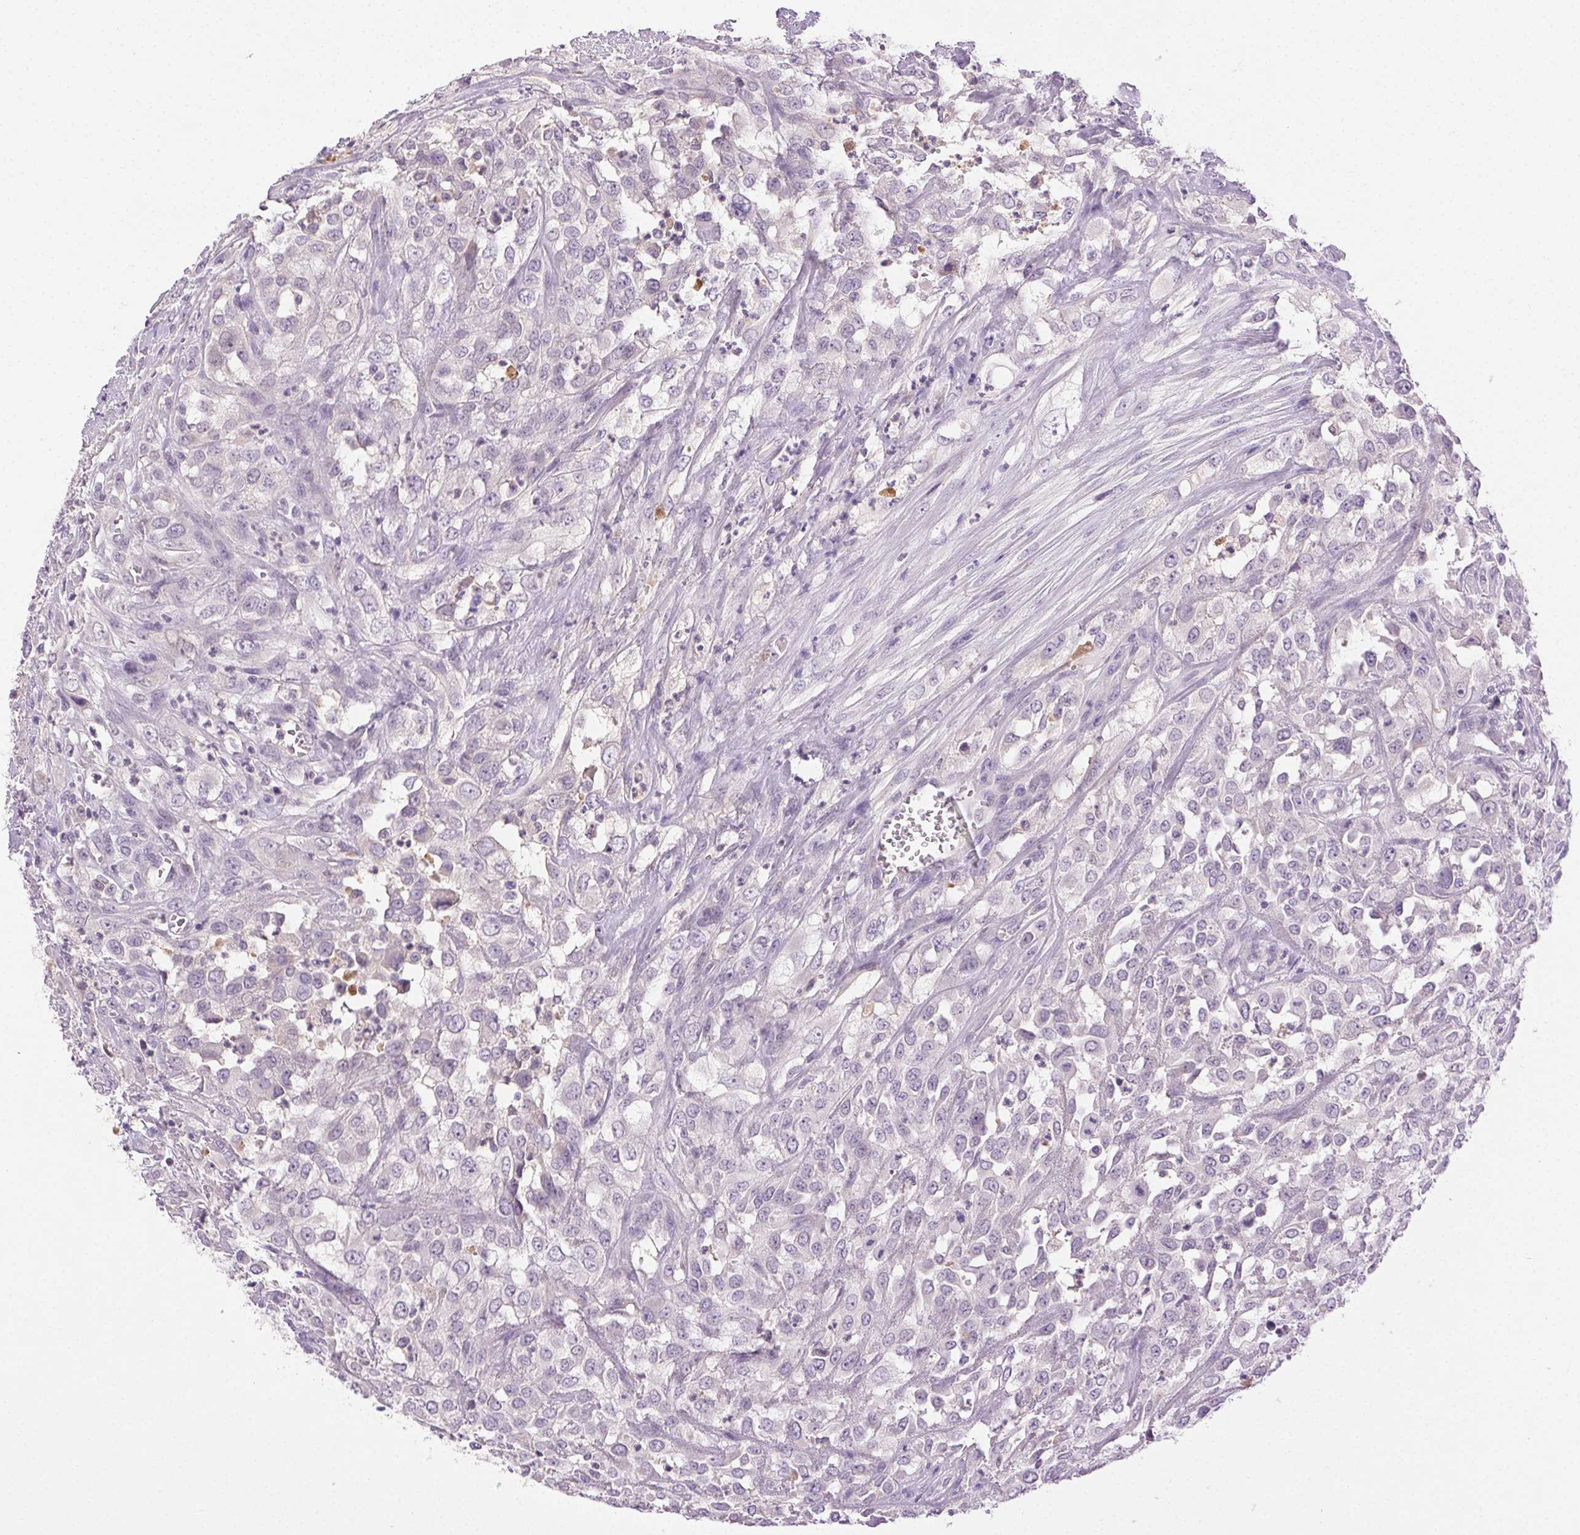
{"staining": {"intensity": "negative", "quantity": "none", "location": "none"}, "tissue": "urothelial cancer", "cell_type": "Tumor cells", "image_type": "cancer", "snomed": [{"axis": "morphology", "description": "Urothelial carcinoma, High grade"}, {"axis": "topography", "description": "Urinary bladder"}], "caption": "Histopathology image shows no protein staining in tumor cells of urothelial carcinoma (high-grade) tissue.", "gene": "BPIFB2", "patient": {"sex": "male", "age": 67}}